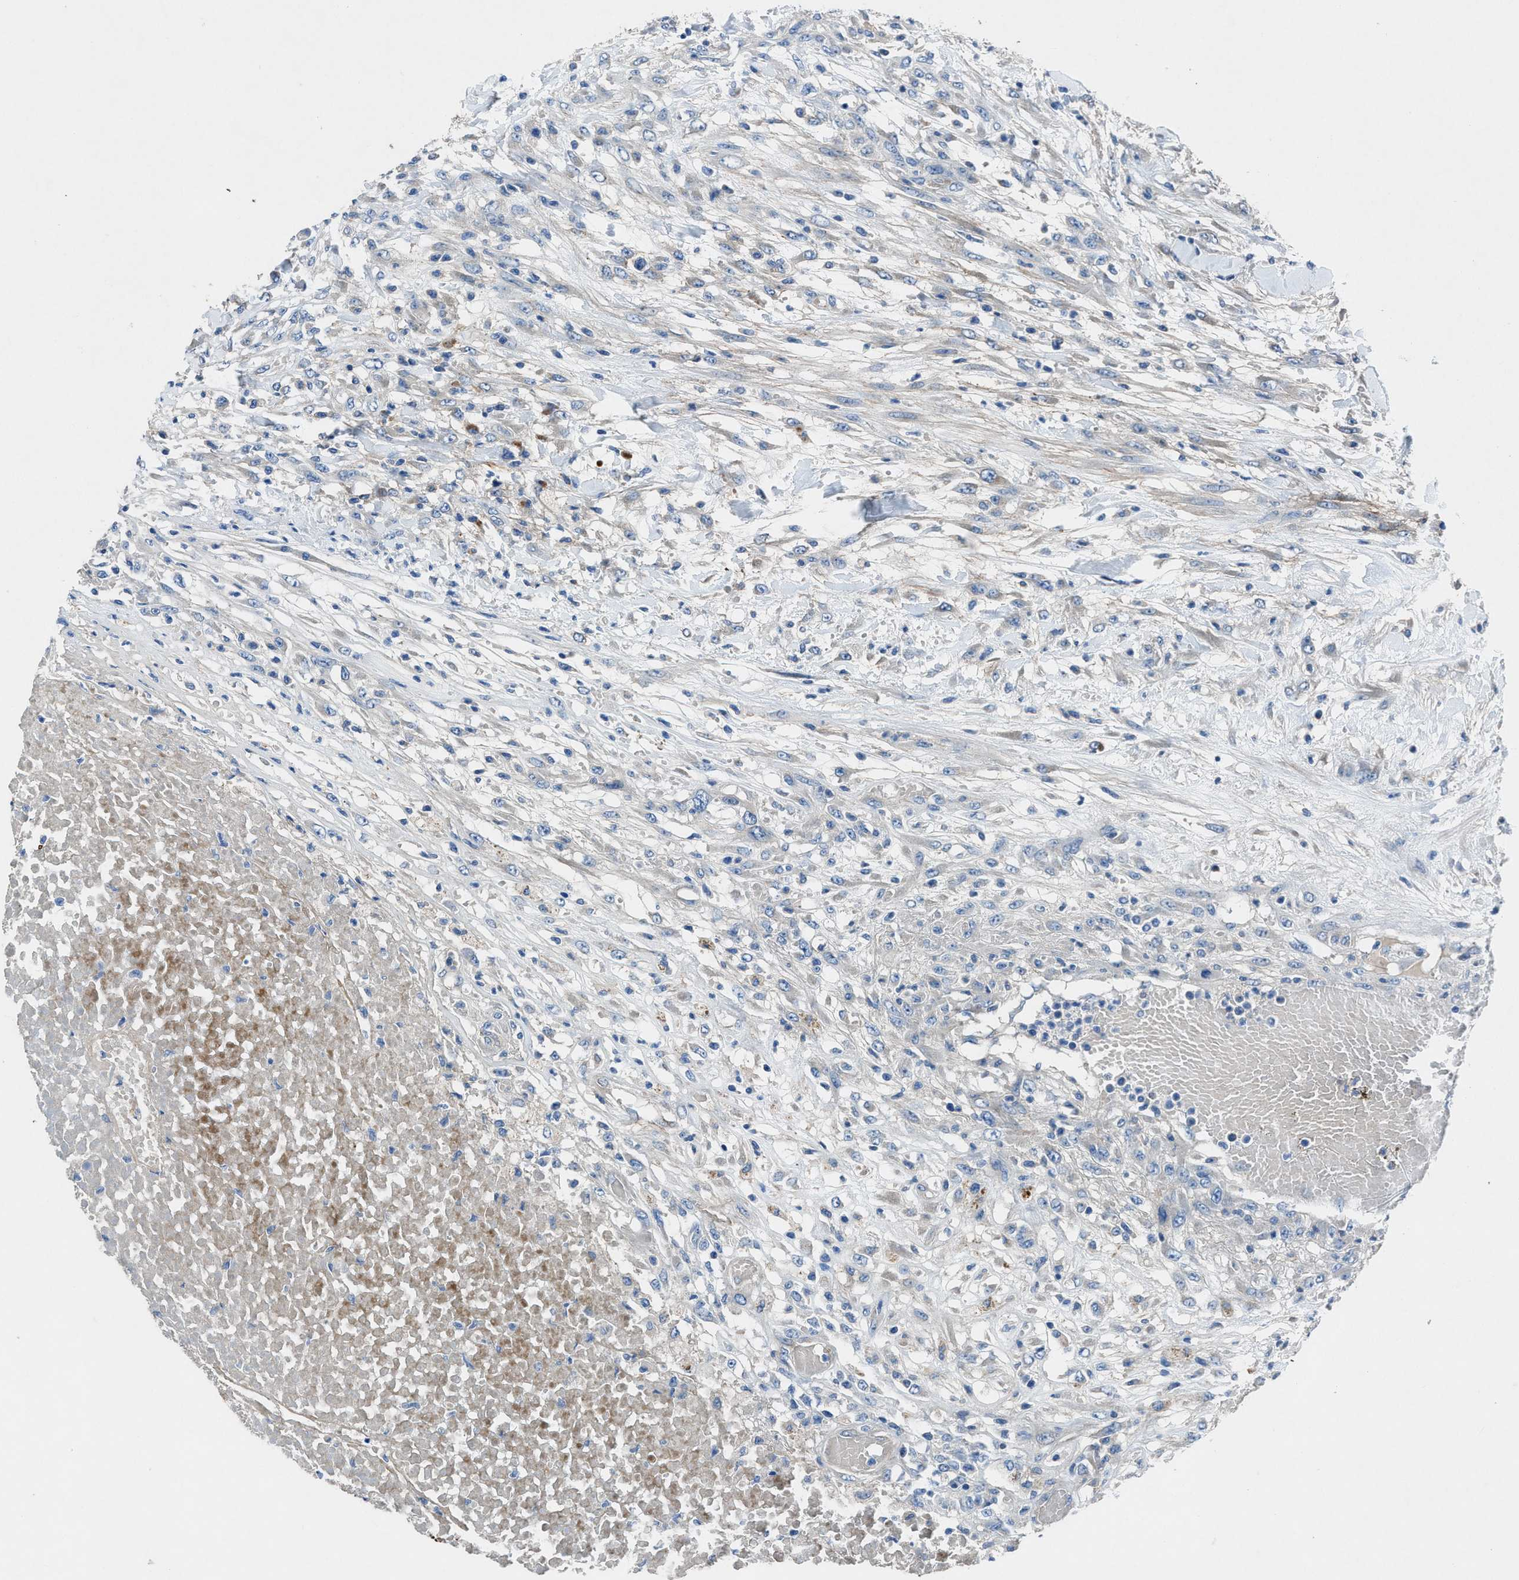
{"staining": {"intensity": "negative", "quantity": "none", "location": "none"}, "tissue": "testis cancer", "cell_type": "Tumor cells", "image_type": "cancer", "snomed": [{"axis": "morphology", "description": "Seminoma, NOS"}, {"axis": "topography", "description": "Testis"}], "caption": "High magnification brightfield microscopy of testis cancer (seminoma) stained with DAB (brown) and counterstained with hematoxylin (blue): tumor cells show no significant expression.", "gene": "PTGFRN", "patient": {"sex": "male", "age": 59}}